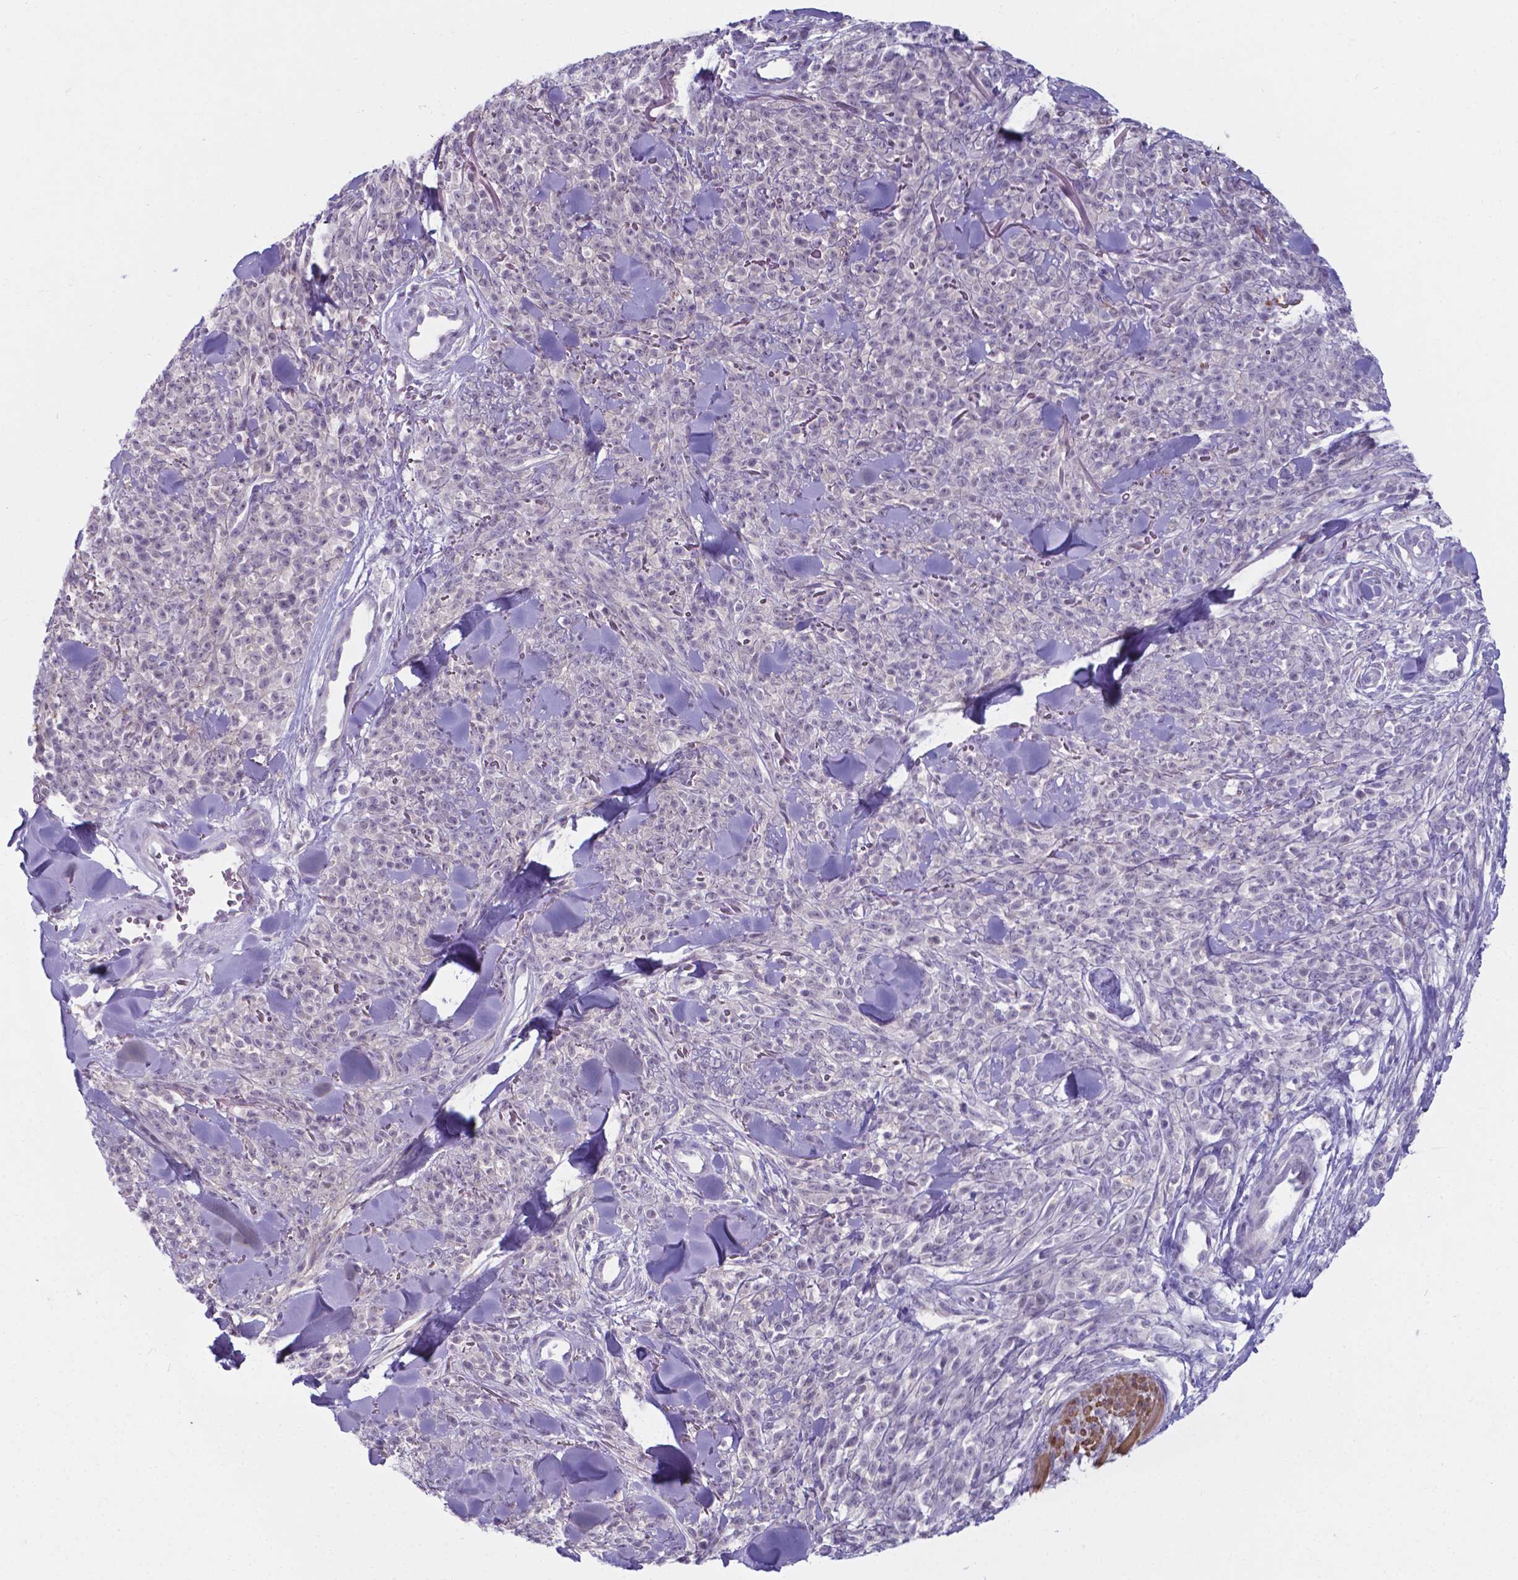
{"staining": {"intensity": "negative", "quantity": "none", "location": "none"}, "tissue": "melanoma", "cell_type": "Tumor cells", "image_type": "cancer", "snomed": [{"axis": "morphology", "description": "Malignant melanoma, NOS"}, {"axis": "topography", "description": "Skin"}, {"axis": "topography", "description": "Skin of trunk"}], "caption": "This is a image of IHC staining of malignant melanoma, which shows no positivity in tumor cells. Nuclei are stained in blue.", "gene": "AP5B1", "patient": {"sex": "male", "age": 74}}